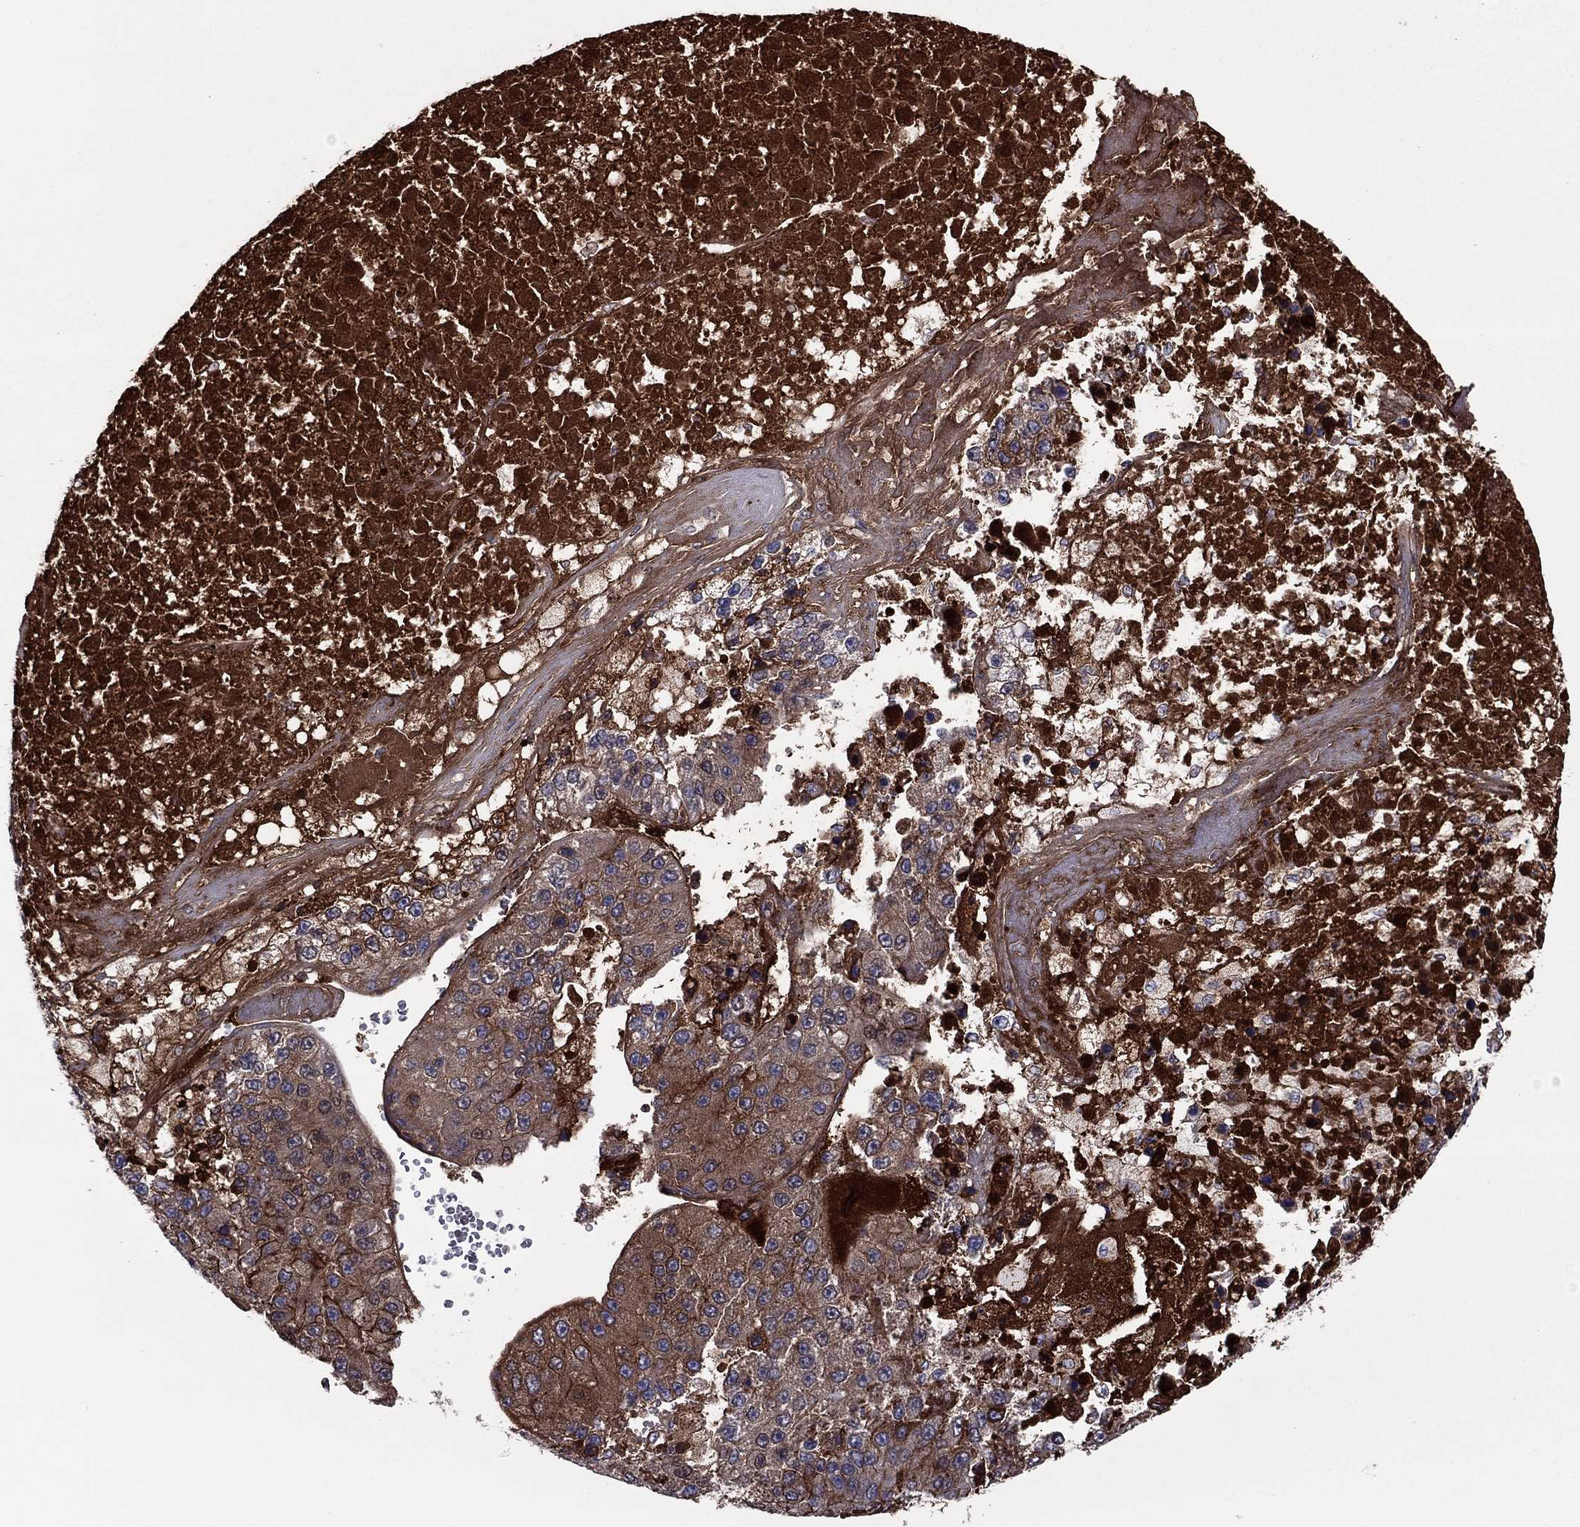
{"staining": {"intensity": "strong", "quantity": "25%-75%", "location": "cytoplasmic/membranous"}, "tissue": "liver cancer", "cell_type": "Tumor cells", "image_type": "cancer", "snomed": [{"axis": "morphology", "description": "Carcinoma, Hepatocellular, NOS"}, {"axis": "topography", "description": "Liver"}], "caption": "A brown stain highlights strong cytoplasmic/membranous expression of a protein in liver cancer tumor cells.", "gene": "HPX", "patient": {"sex": "female", "age": 73}}